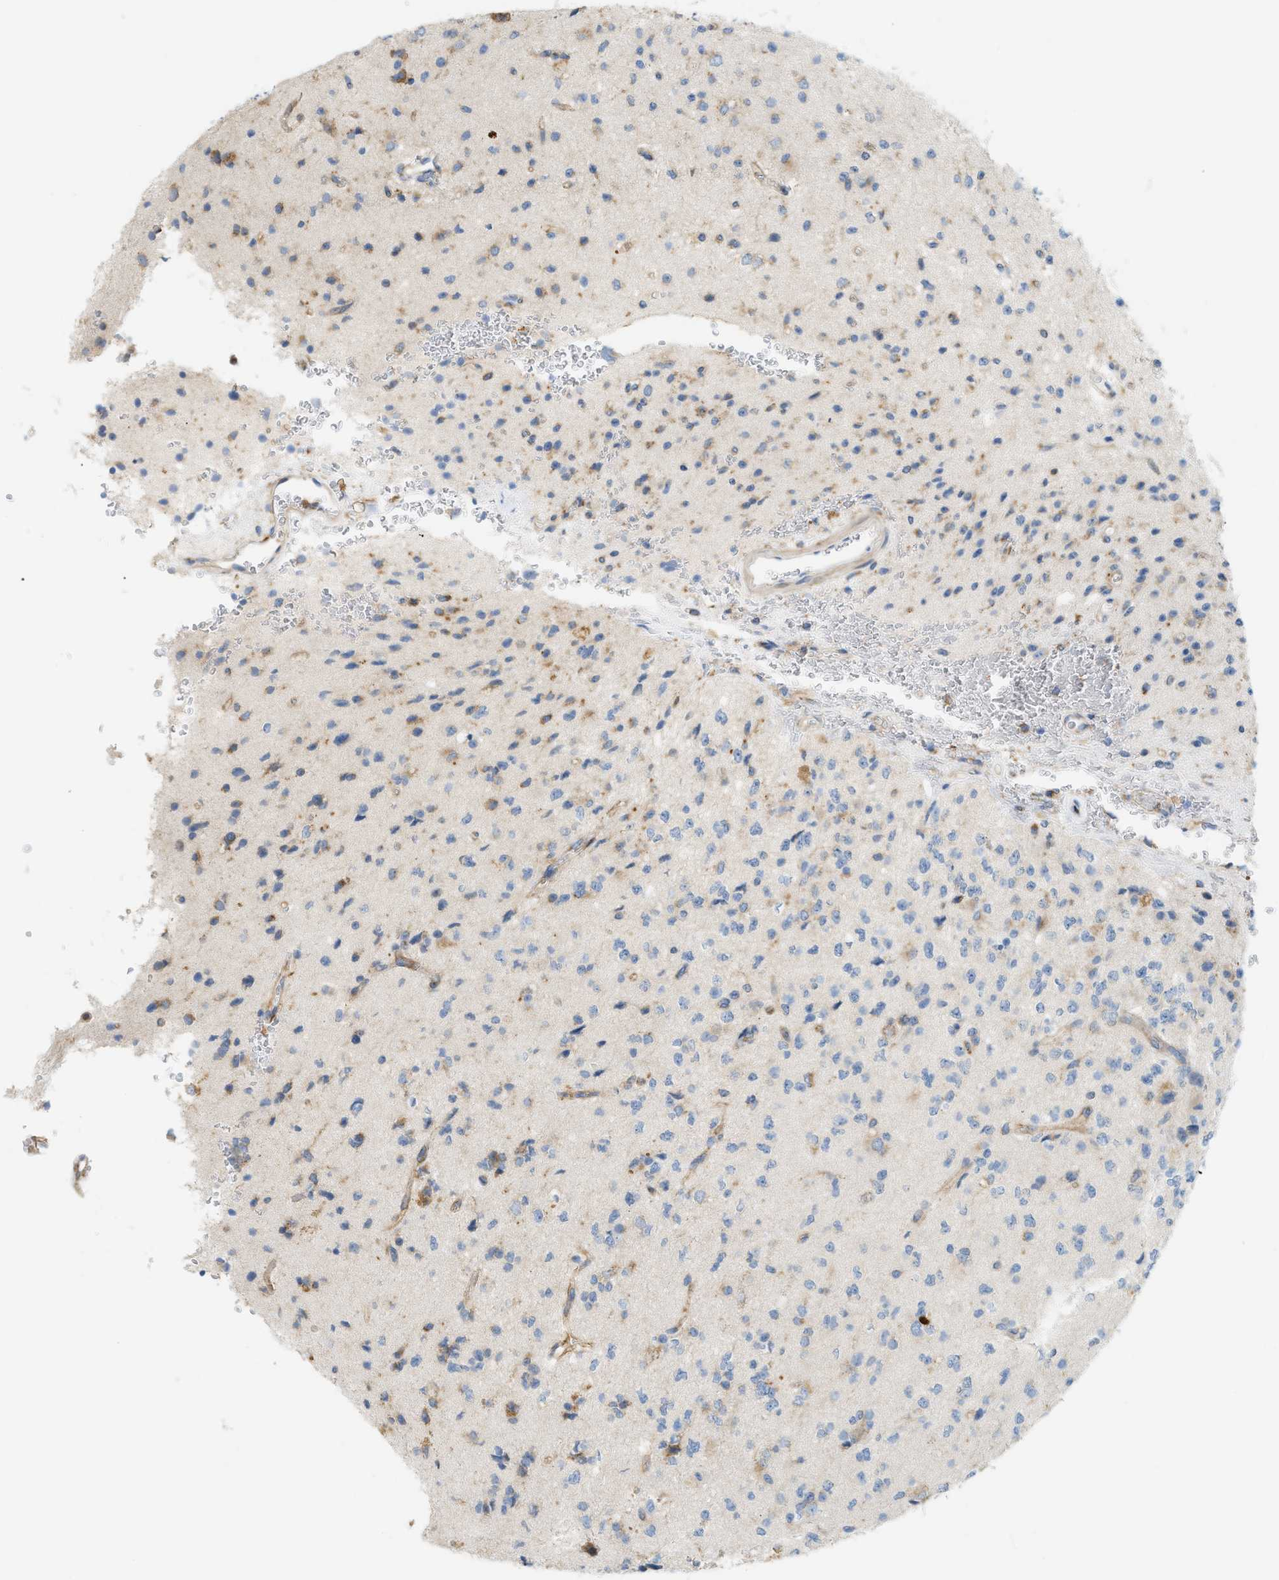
{"staining": {"intensity": "moderate", "quantity": "<25%", "location": "cytoplasmic/membranous"}, "tissue": "glioma", "cell_type": "Tumor cells", "image_type": "cancer", "snomed": [{"axis": "morphology", "description": "Glioma, malignant, High grade"}, {"axis": "topography", "description": "pancreas cauda"}], "caption": "Protein staining of malignant high-grade glioma tissue shows moderate cytoplasmic/membranous staining in about <25% of tumor cells. The staining was performed using DAB to visualize the protein expression in brown, while the nuclei were stained in blue with hematoxylin (Magnification: 20x).", "gene": "LMBRD1", "patient": {"sex": "male", "age": 60}}